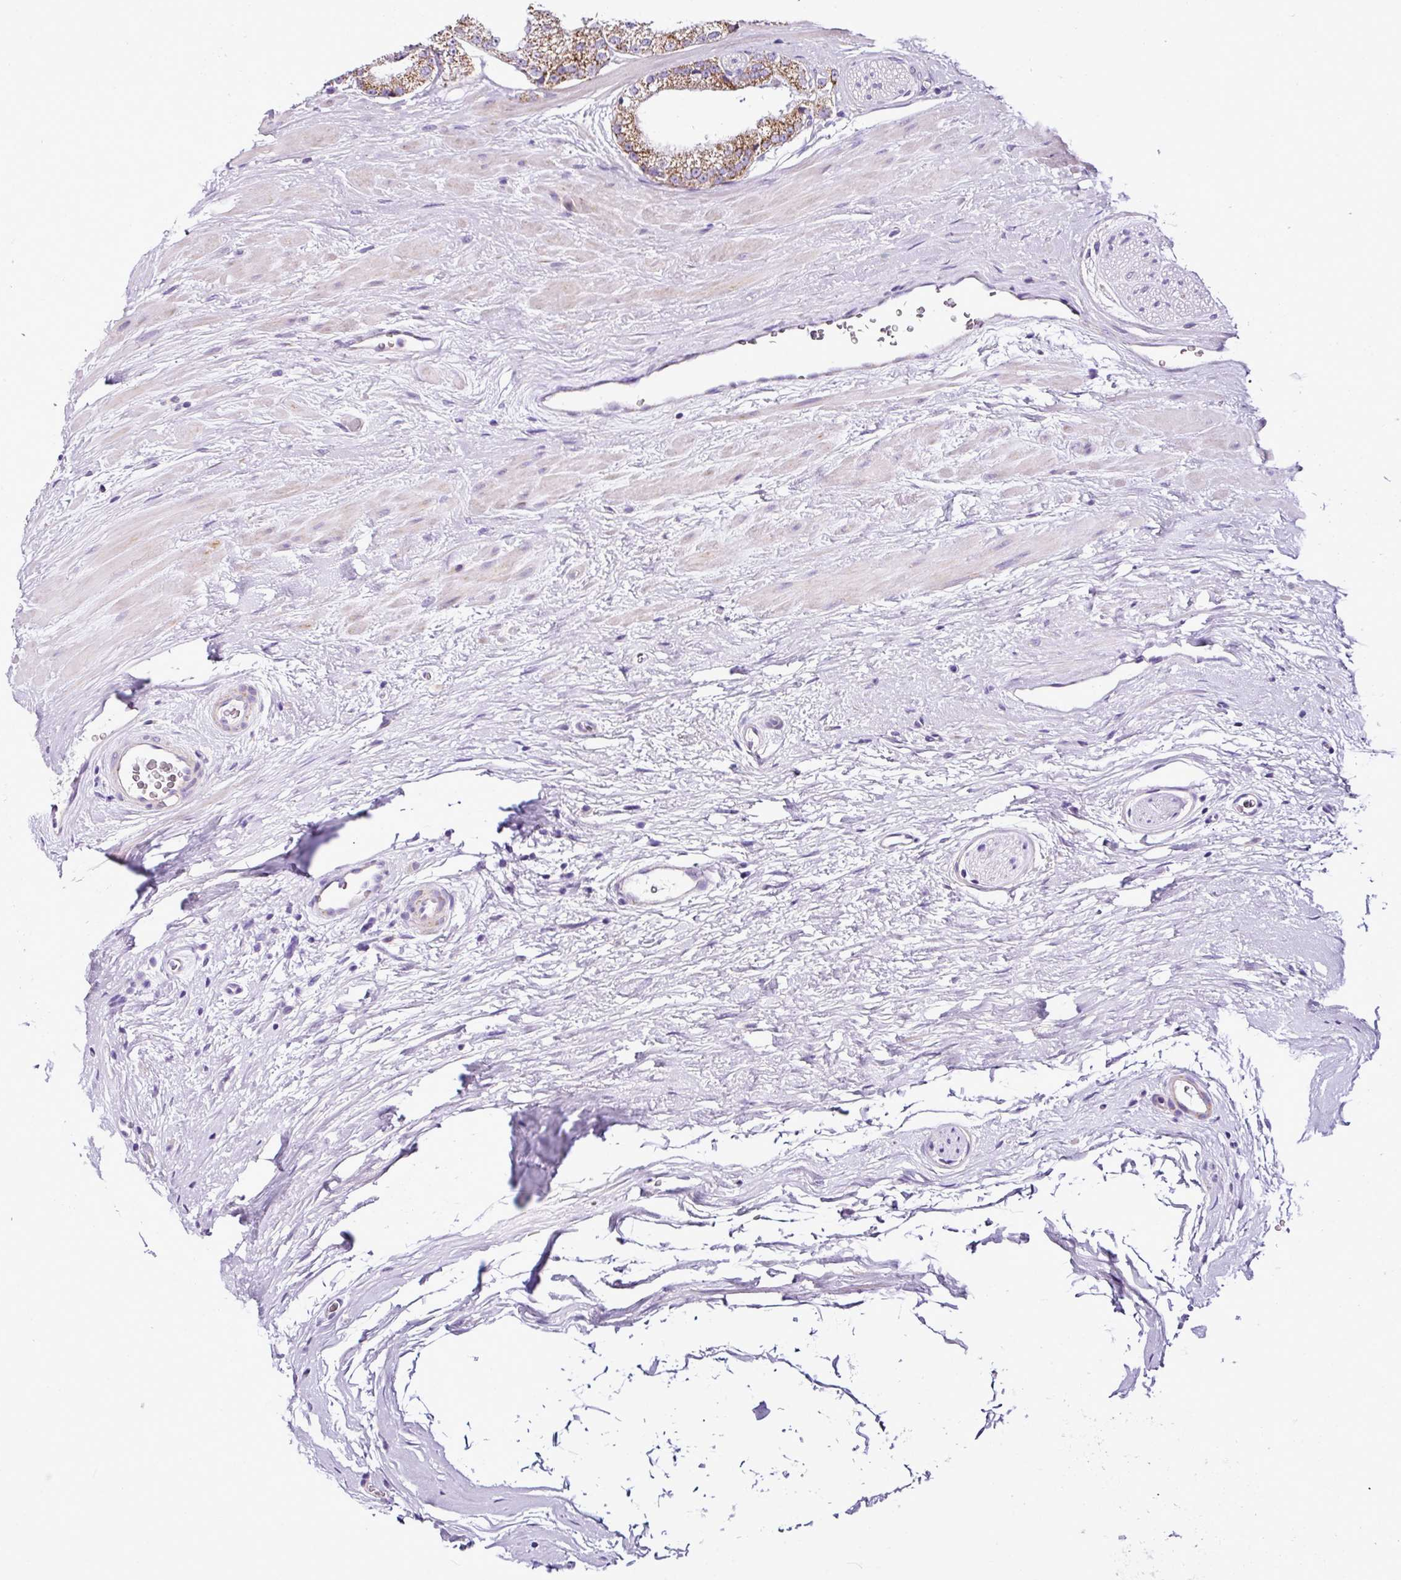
{"staining": {"intensity": "moderate", "quantity": ">75%", "location": "cytoplasmic/membranous"}, "tissue": "prostate cancer", "cell_type": "Tumor cells", "image_type": "cancer", "snomed": [{"axis": "morphology", "description": "Adenocarcinoma, High grade"}, {"axis": "topography", "description": "Prostate"}], "caption": "Immunohistochemistry staining of prostate cancer (high-grade adenocarcinoma), which displays medium levels of moderate cytoplasmic/membranous expression in approximately >75% of tumor cells indicating moderate cytoplasmic/membranous protein expression. The staining was performed using DAB (3,3'-diaminobenzidine) (brown) for protein detection and nuclei were counterstained in hematoxylin (blue).", "gene": "DPAGT1", "patient": {"sex": "male", "age": 68}}